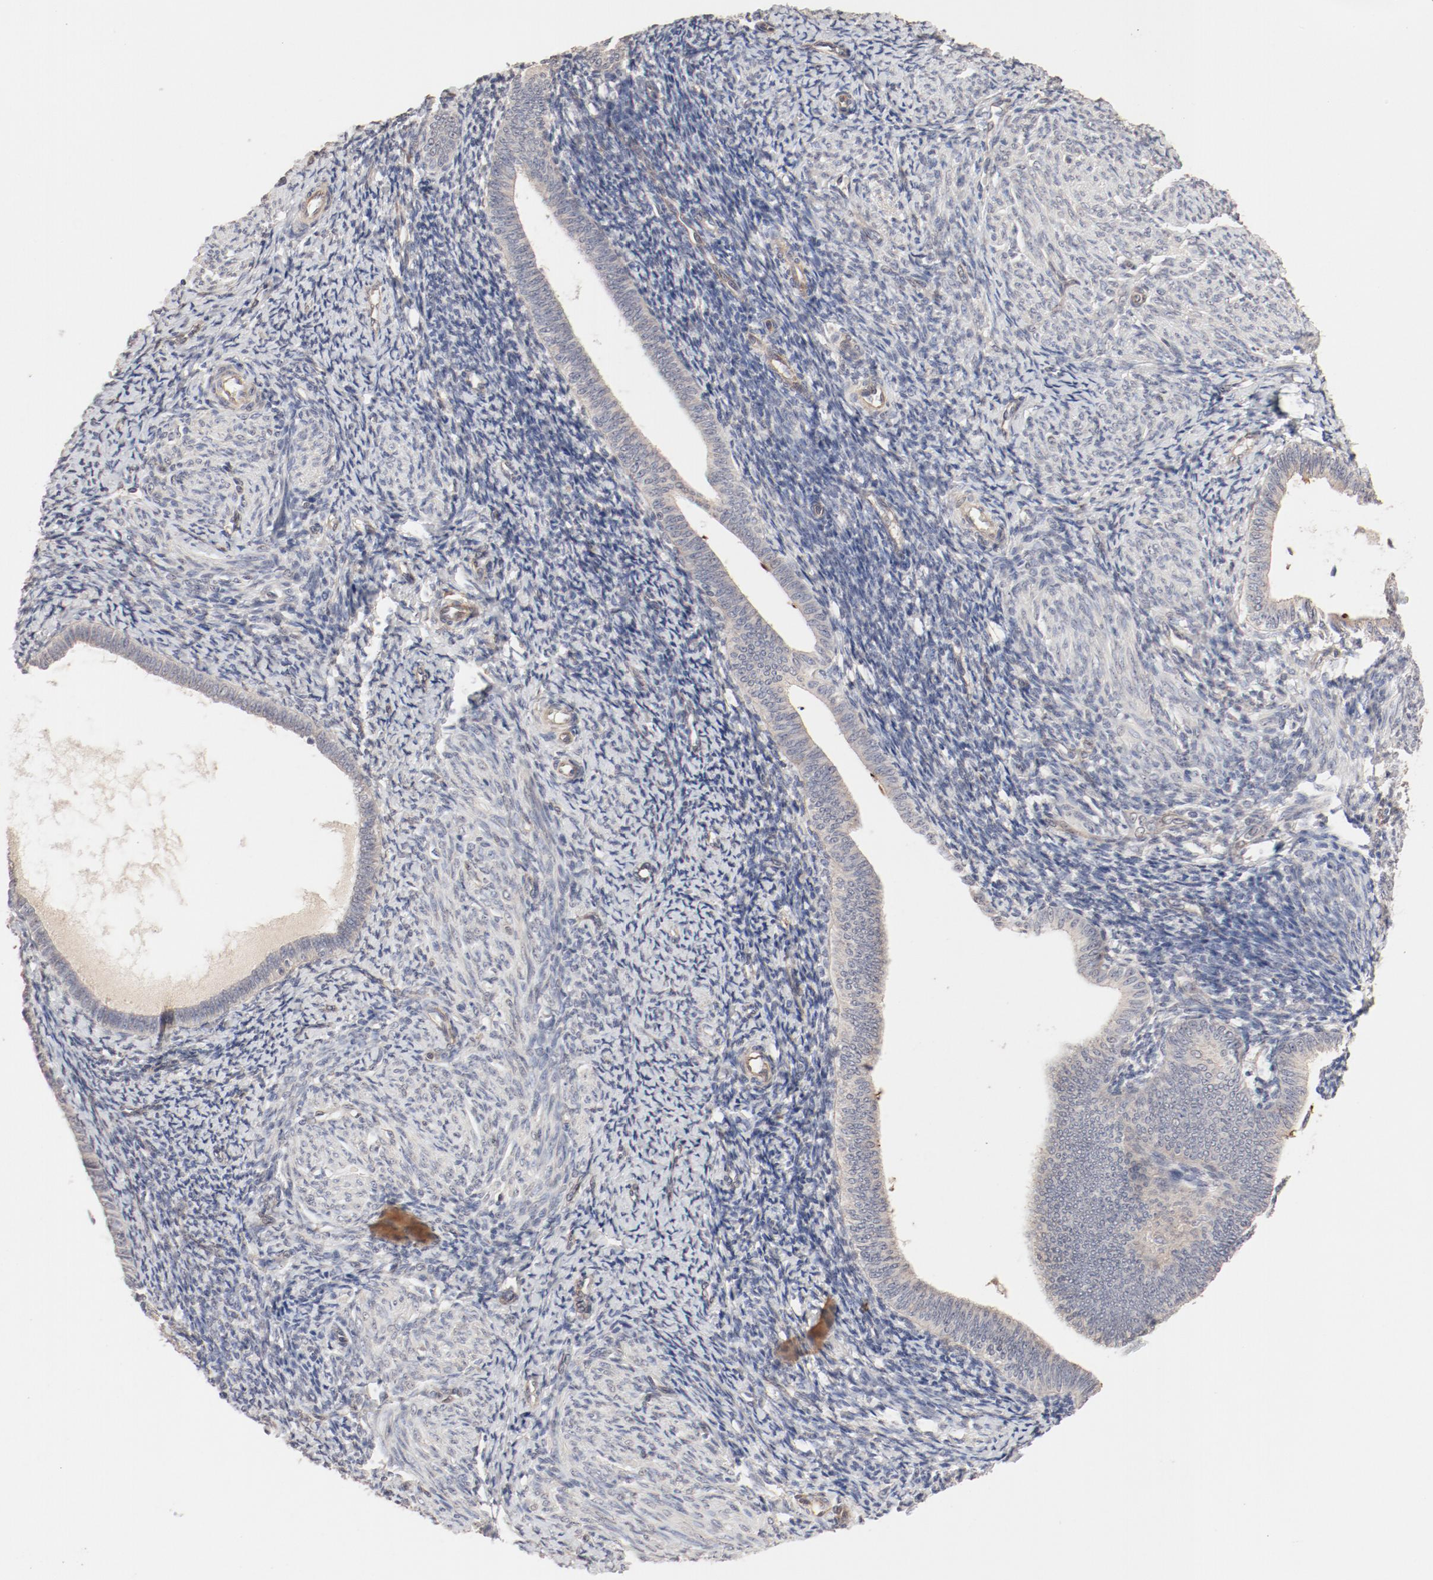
{"staining": {"intensity": "weak", "quantity": "<25%", "location": "cytoplasmic/membranous"}, "tissue": "endometrium", "cell_type": "Cells in endometrial stroma", "image_type": "normal", "snomed": [{"axis": "morphology", "description": "Normal tissue, NOS"}, {"axis": "topography", "description": "Endometrium"}], "caption": "Histopathology image shows no protein positivity in cells in endometrial stroma of unremarkable endometrium.", "gene": "IL3RA", "patient": {"sex": "female", "age": 57}}